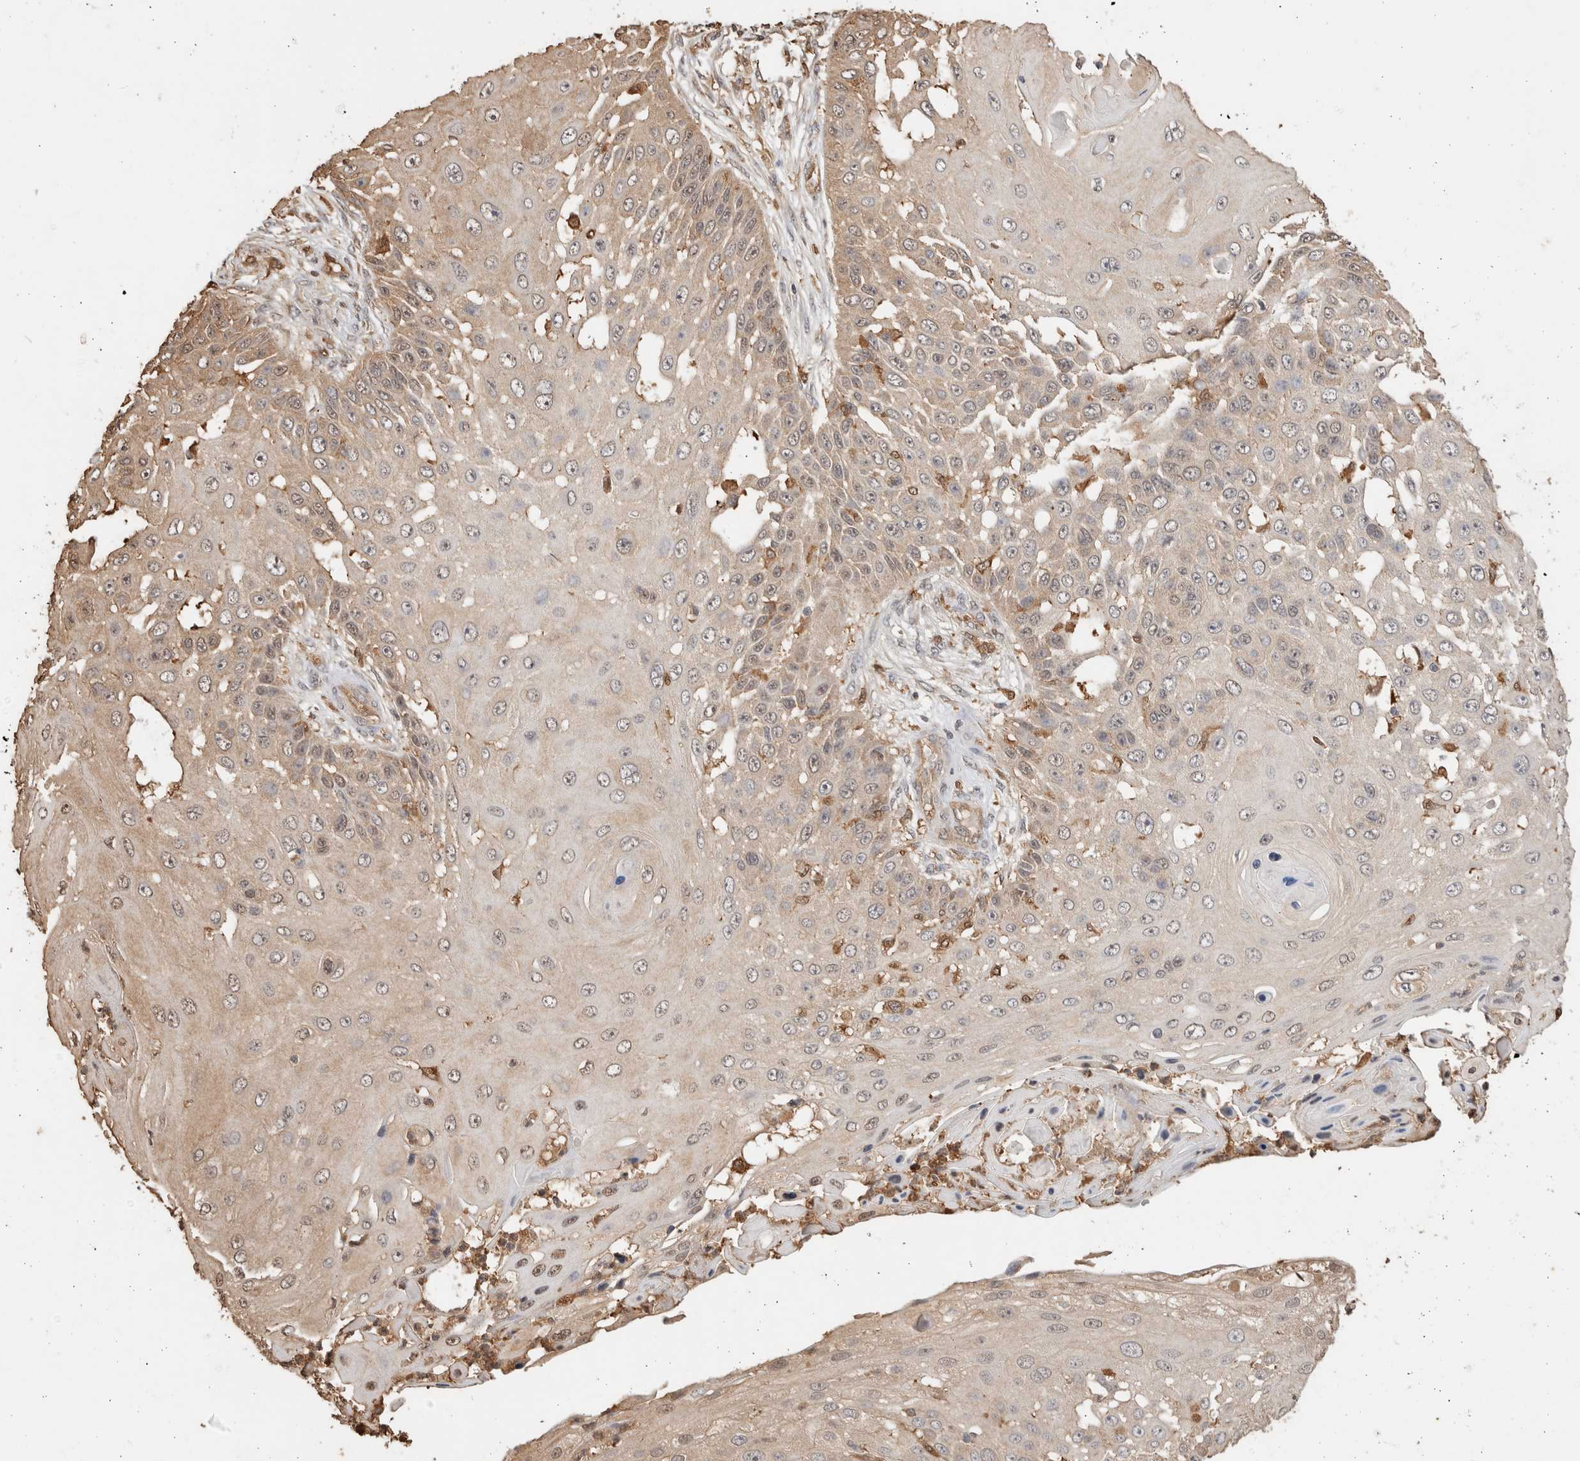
{"staining": {"intensity": "weak", "quantity": ">75%", "location": "cytoplasmic/membranous,nuclear"}, "tissue": "skin cancer", "cell_type": "Tumor cells", "image_type": "cancer", "snomed": [{"axis": "morphology", "description": "Squamous cell carcinoma, NOS"}, {"axis": "topography", "description": "Skin"}], "caption": "Protein expression by IHC demonstrates weak cytoplasmic/membranous and nuclear positivity in about >75% of tumor cells in squamous cell carcinoma (skin).", "gene": "YWHAH", "patient": {"sex": "female", "age": 44}}